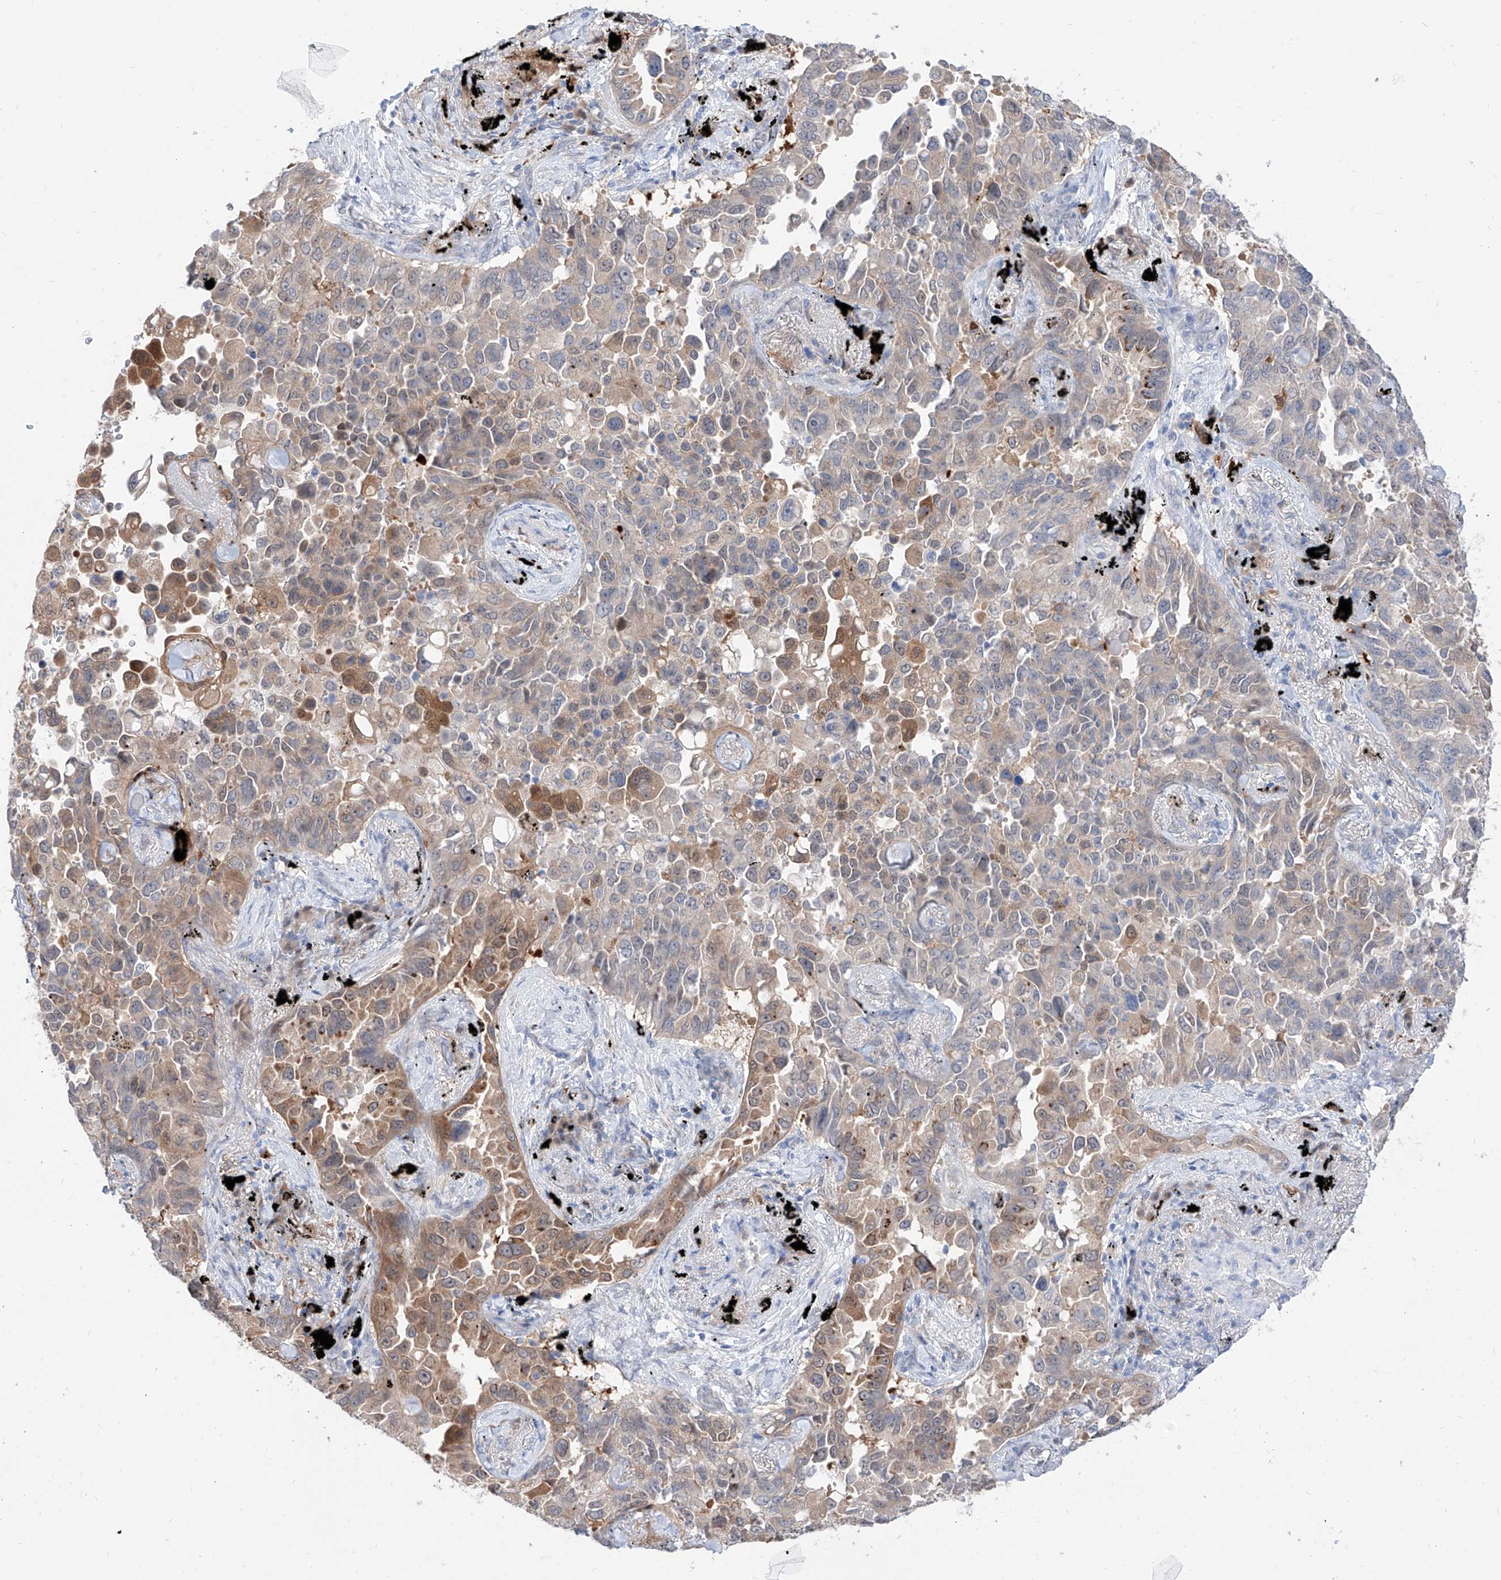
{"staining": {"intensity": "moderate", "quantity": "<25%", "location": "cytoplasmic/membranous"}, "tissue": "lung cancer", "cell_type": "Tumor cells", "image_type": "cancer", "snomed": [{"axis": "morphology", "description": "Adenocarcinoma, NOS"}, {"axis": "topography", "description": "Lung"}], "caption": "An immunohistochemistry image of neoplastic tissue is shown. Protein staining in brown shows moderate cytoplasmic/membranous positivity in lung cancer within tumor cells.", "gene": "PDXK", "patient": {"sex": "female", "age": 67}}